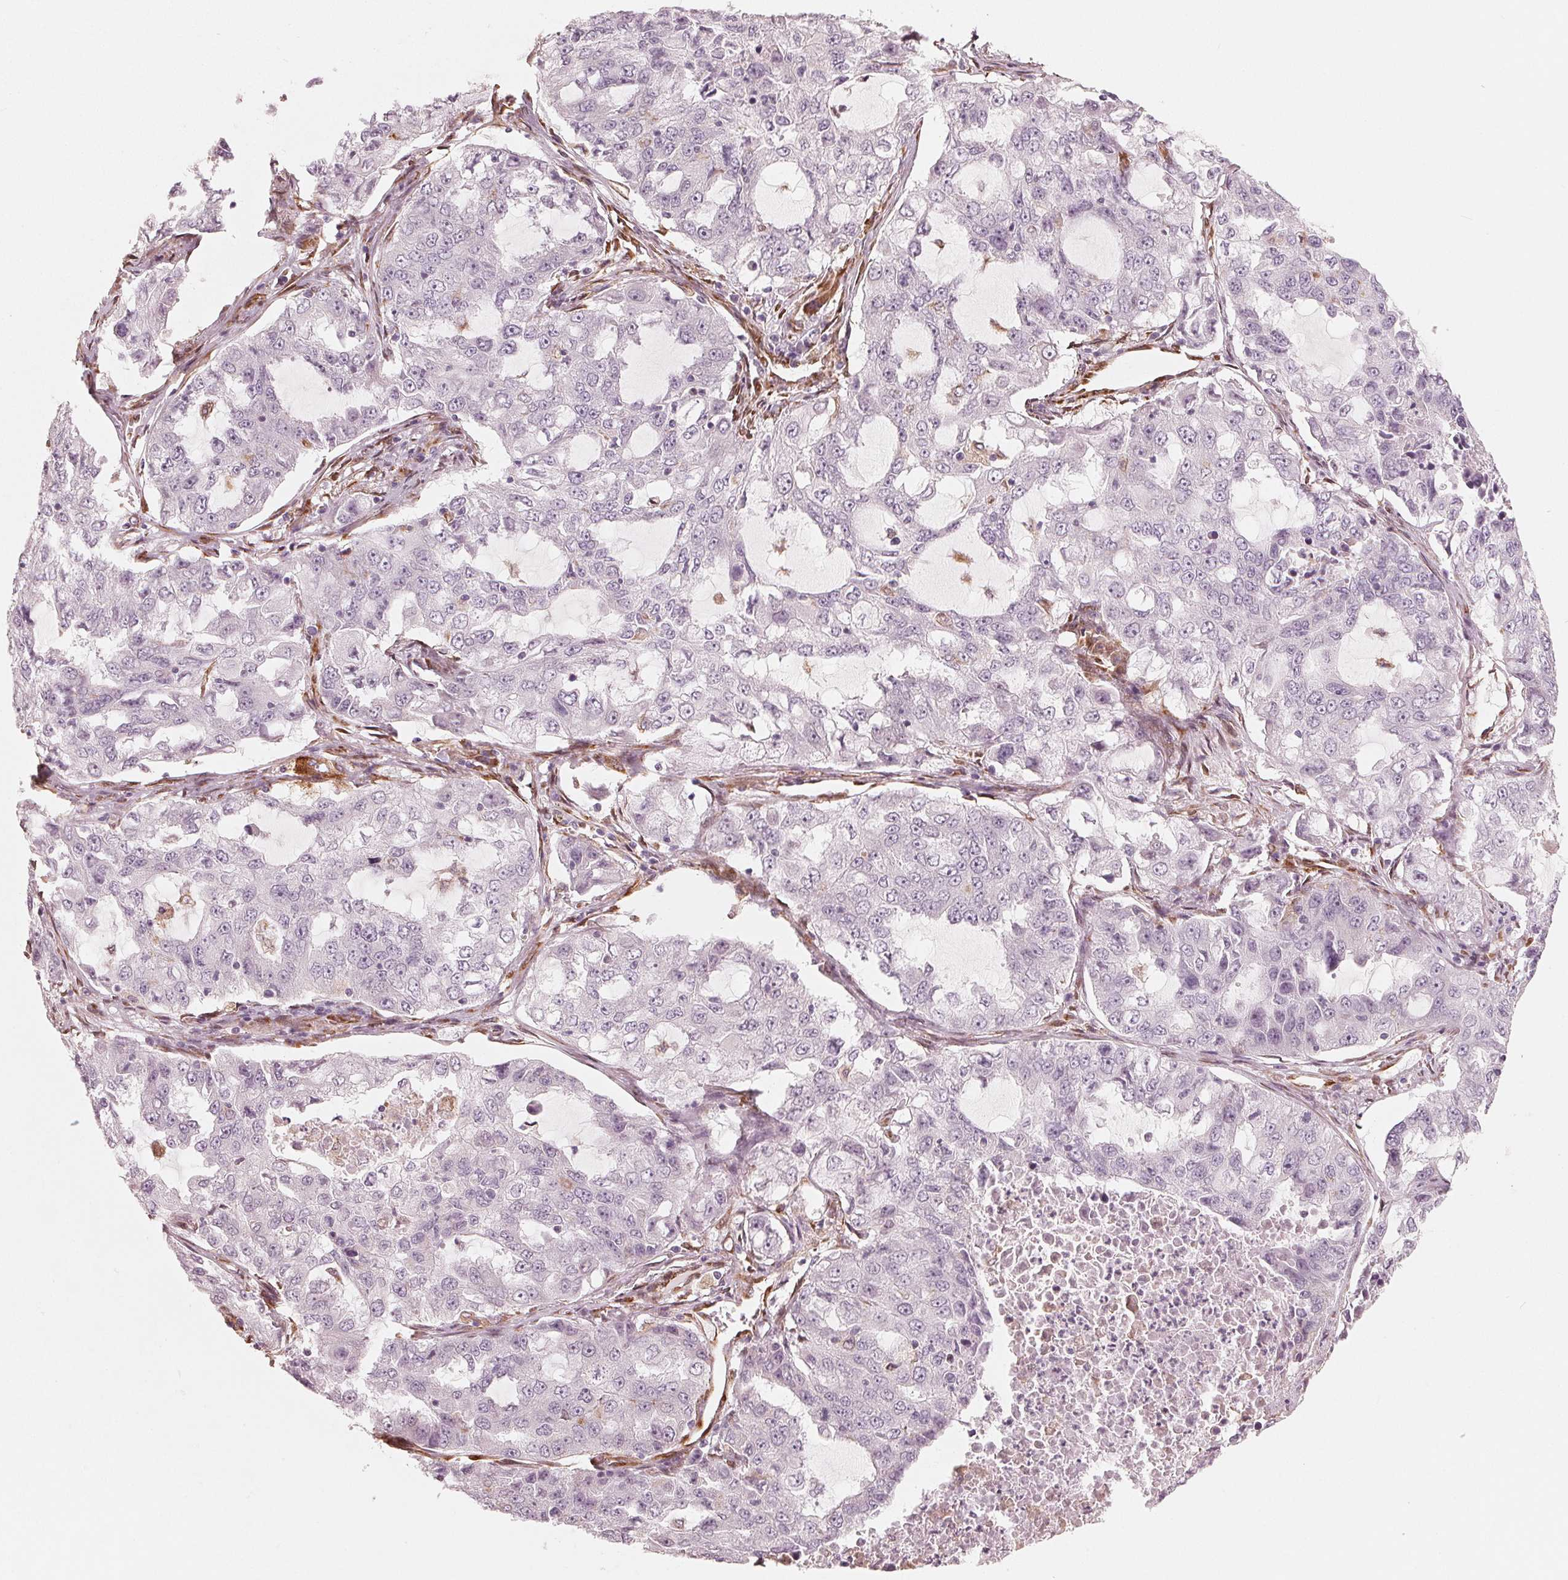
{"staining": {"intensity": "negative", "quantity": "none", "location": "none"}, "tissue": "lung cancer", "cell_type": "Tumor cells", "image_type": "cancer", "snomed": [{"axis": "morphology", "description": "Adenocarcinoma, NOS"}, {"axis": "topography", "description": "Lung"}], "caption": "Immunohistochemistry (IHC) image of human lung cancer (adenocarcinoma) stained for a protein (brown), which displays no expression in tumor cells.", "gene": "IKBIP", "patient": {"sex": "female", "age": 61}}